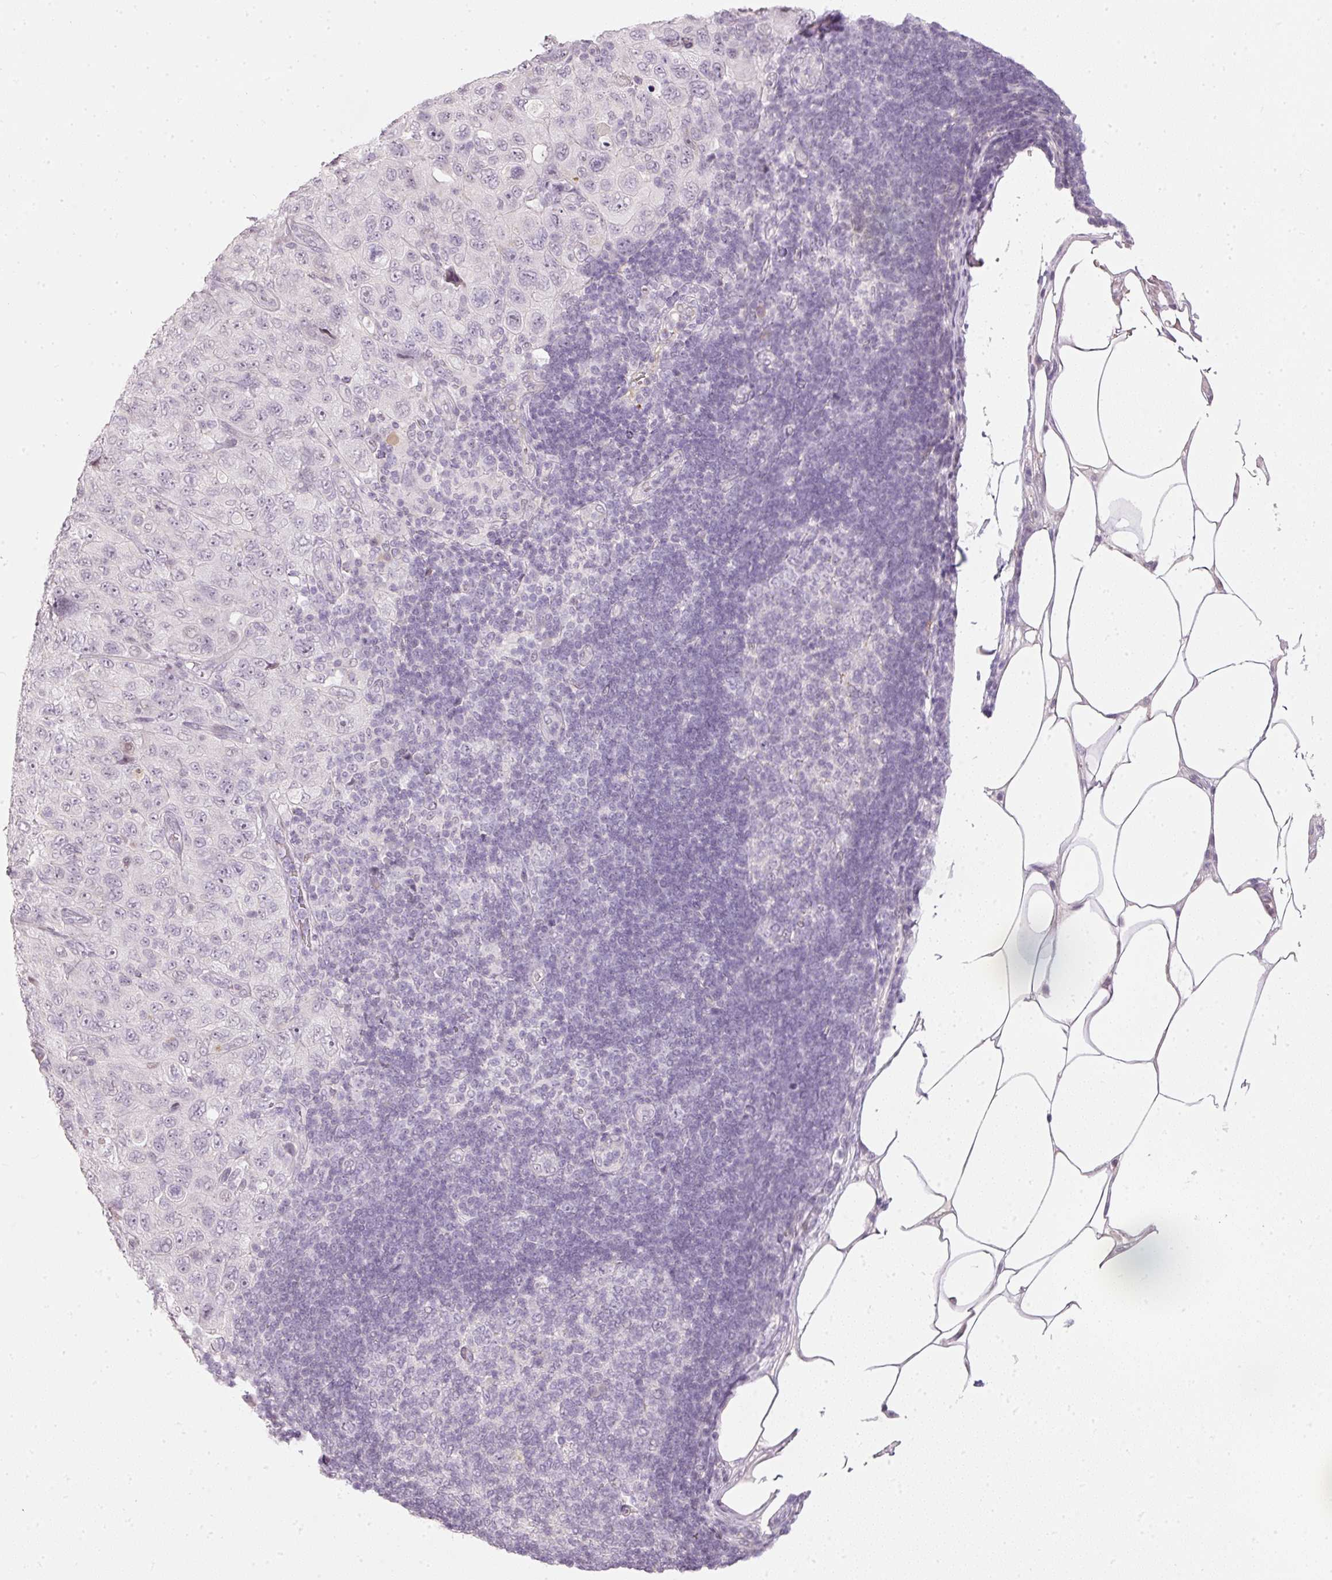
{"staining": {"intensity": "negative", "quantity": "none", "location": "none"}, "tissue": "pancreatic cancer", "cell_type": "Tumor cells", "image_type": "cancer", "snomed": [{"axis": "morphology", "description": "Adenocarcinoma, NOS"}, {"axis": "topography", "description": "Pancreas"}], "caption": "The immunohistochemistry (IHC) micrograph has no significant positivity in tumor cells of adenocarcinoma (pancreatic) tissue.", "gene": "NRDE2", "patient": {"sex": "male", "age": 68}}